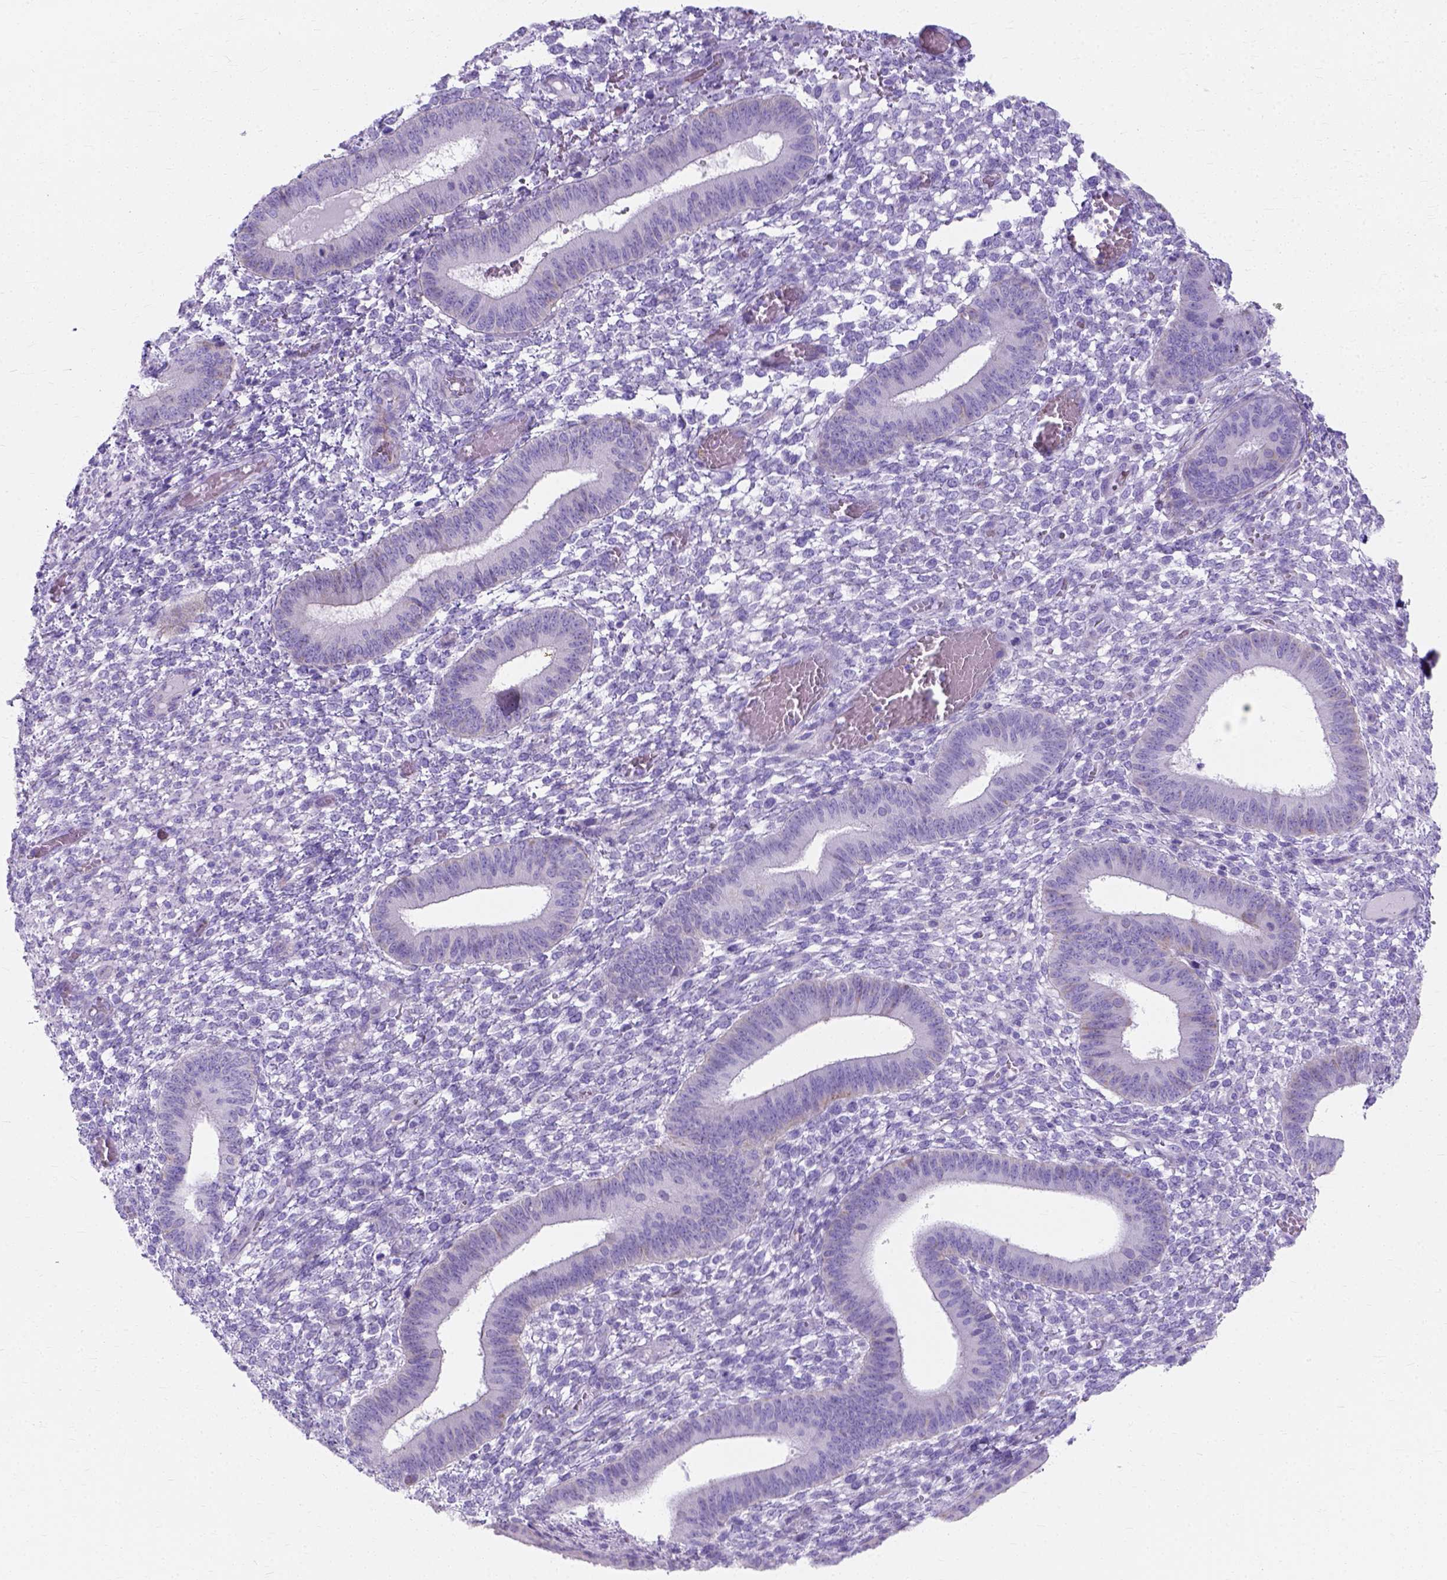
{"staining": {"intensity": "negative", "quantity": "none", "location": "none"}, "tissue": "endometrium", "cell_type": "Cells in endometrial stroma", "image_type": "normal", "snomed": [{"axis": "morphology", "description": "Normal tissue, NOS"}, {"axis": "topography", "description": "Endometrium"}], "caption": "The immunohistochemistry (IHC) micrograph has no significant expression in cells in endometrial stroma of endometrium. Nuclei are stained in blue.", "gene": "MYH15", "patient": {"sex": "female", "age": 42}}